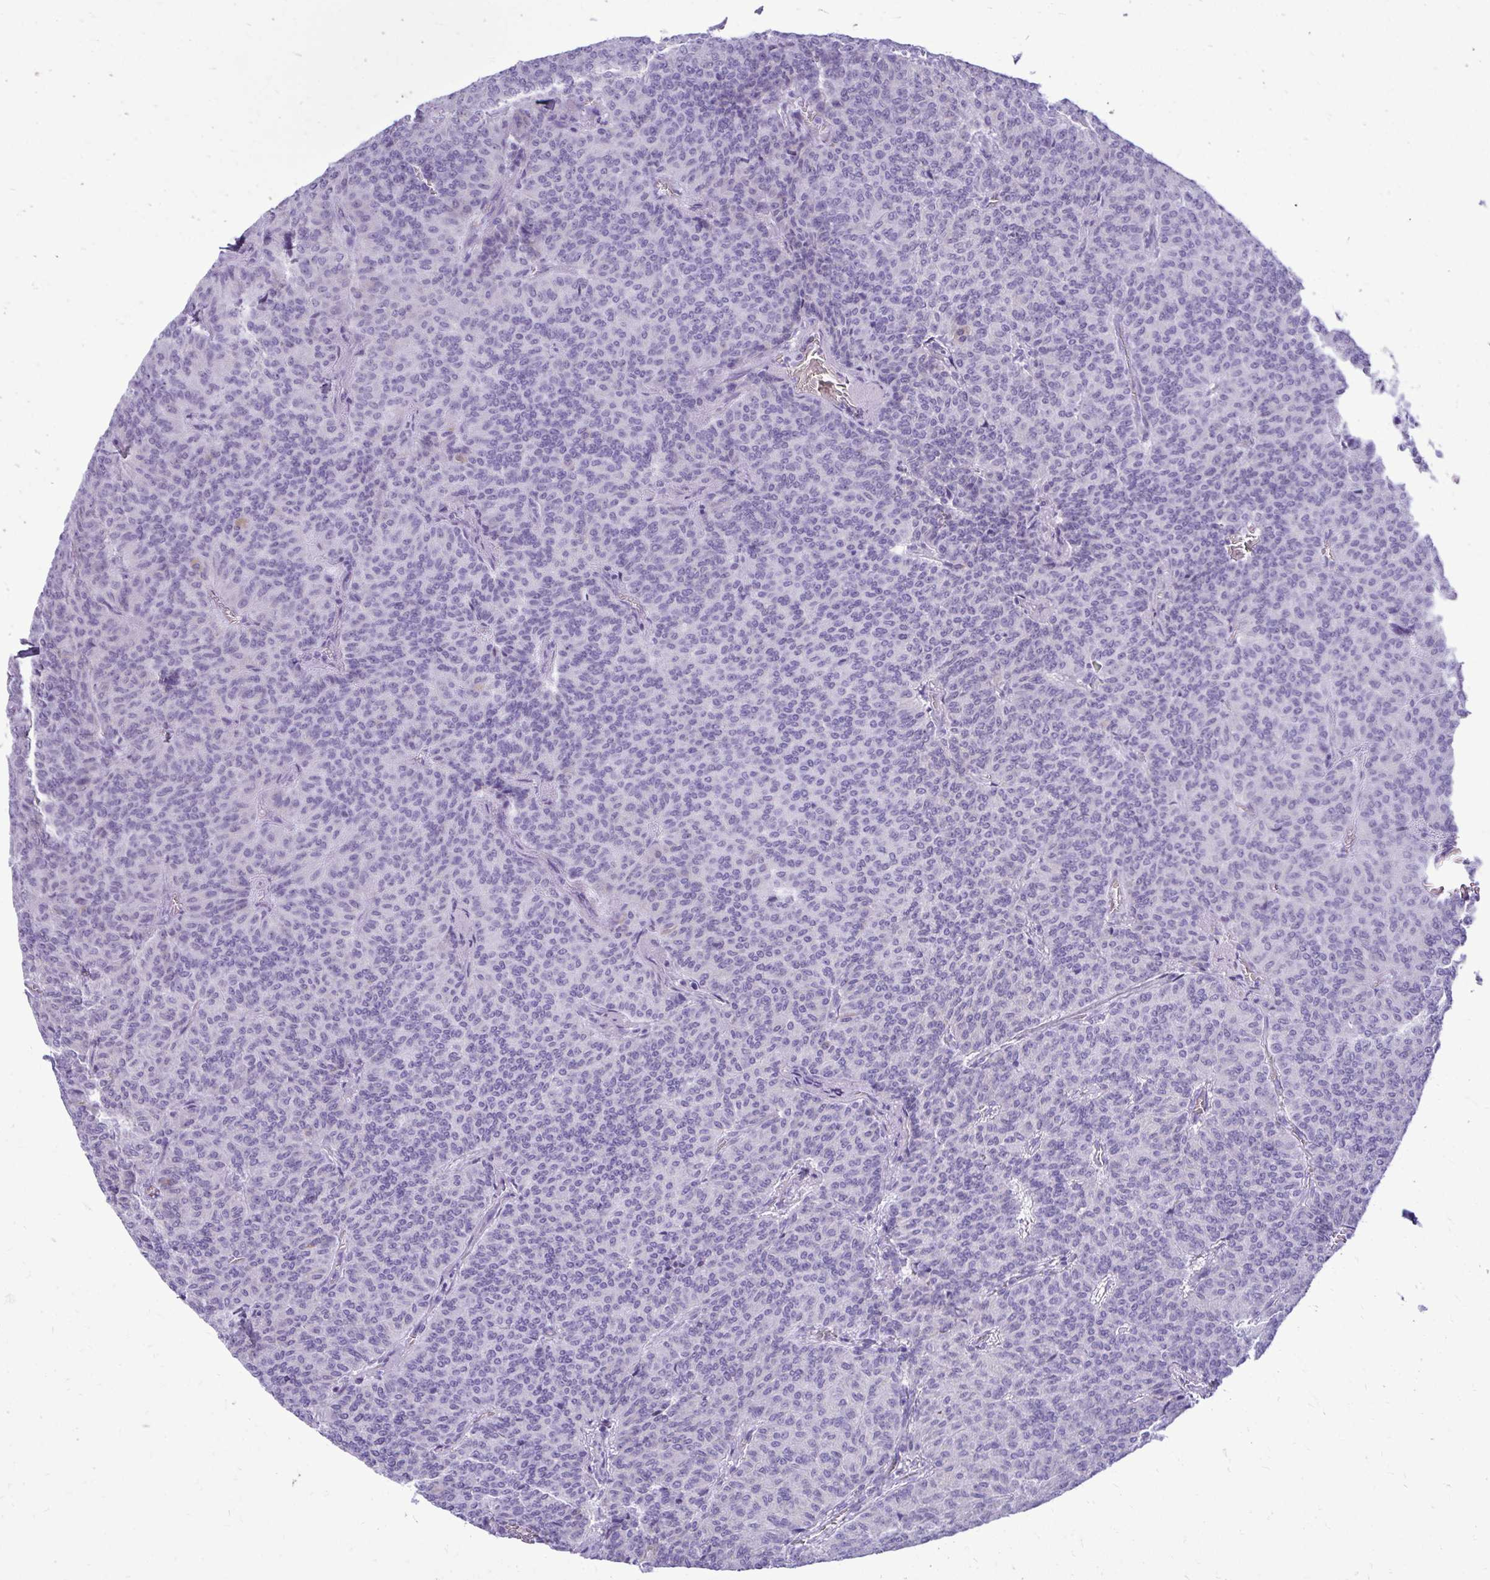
{"staining": {"intensity": "negative", "quantity": "none", "location": "none"}, "tissue": "carcinoid", "cell_type": "Tumor cells", "image_type": "cancer", "snomed": [{"axis": "morphology", "description": "Carcinoid, malignant, NOS"}, {"axis": "topography", "description": "Lung"}], "caption": "The photomicrograph displays no staining of tumor cells in carcinoid. (DAB immunohistochemistry, high magnification).", "gene": "RALYL", "patient": {"sex": "male", "age": 61}}